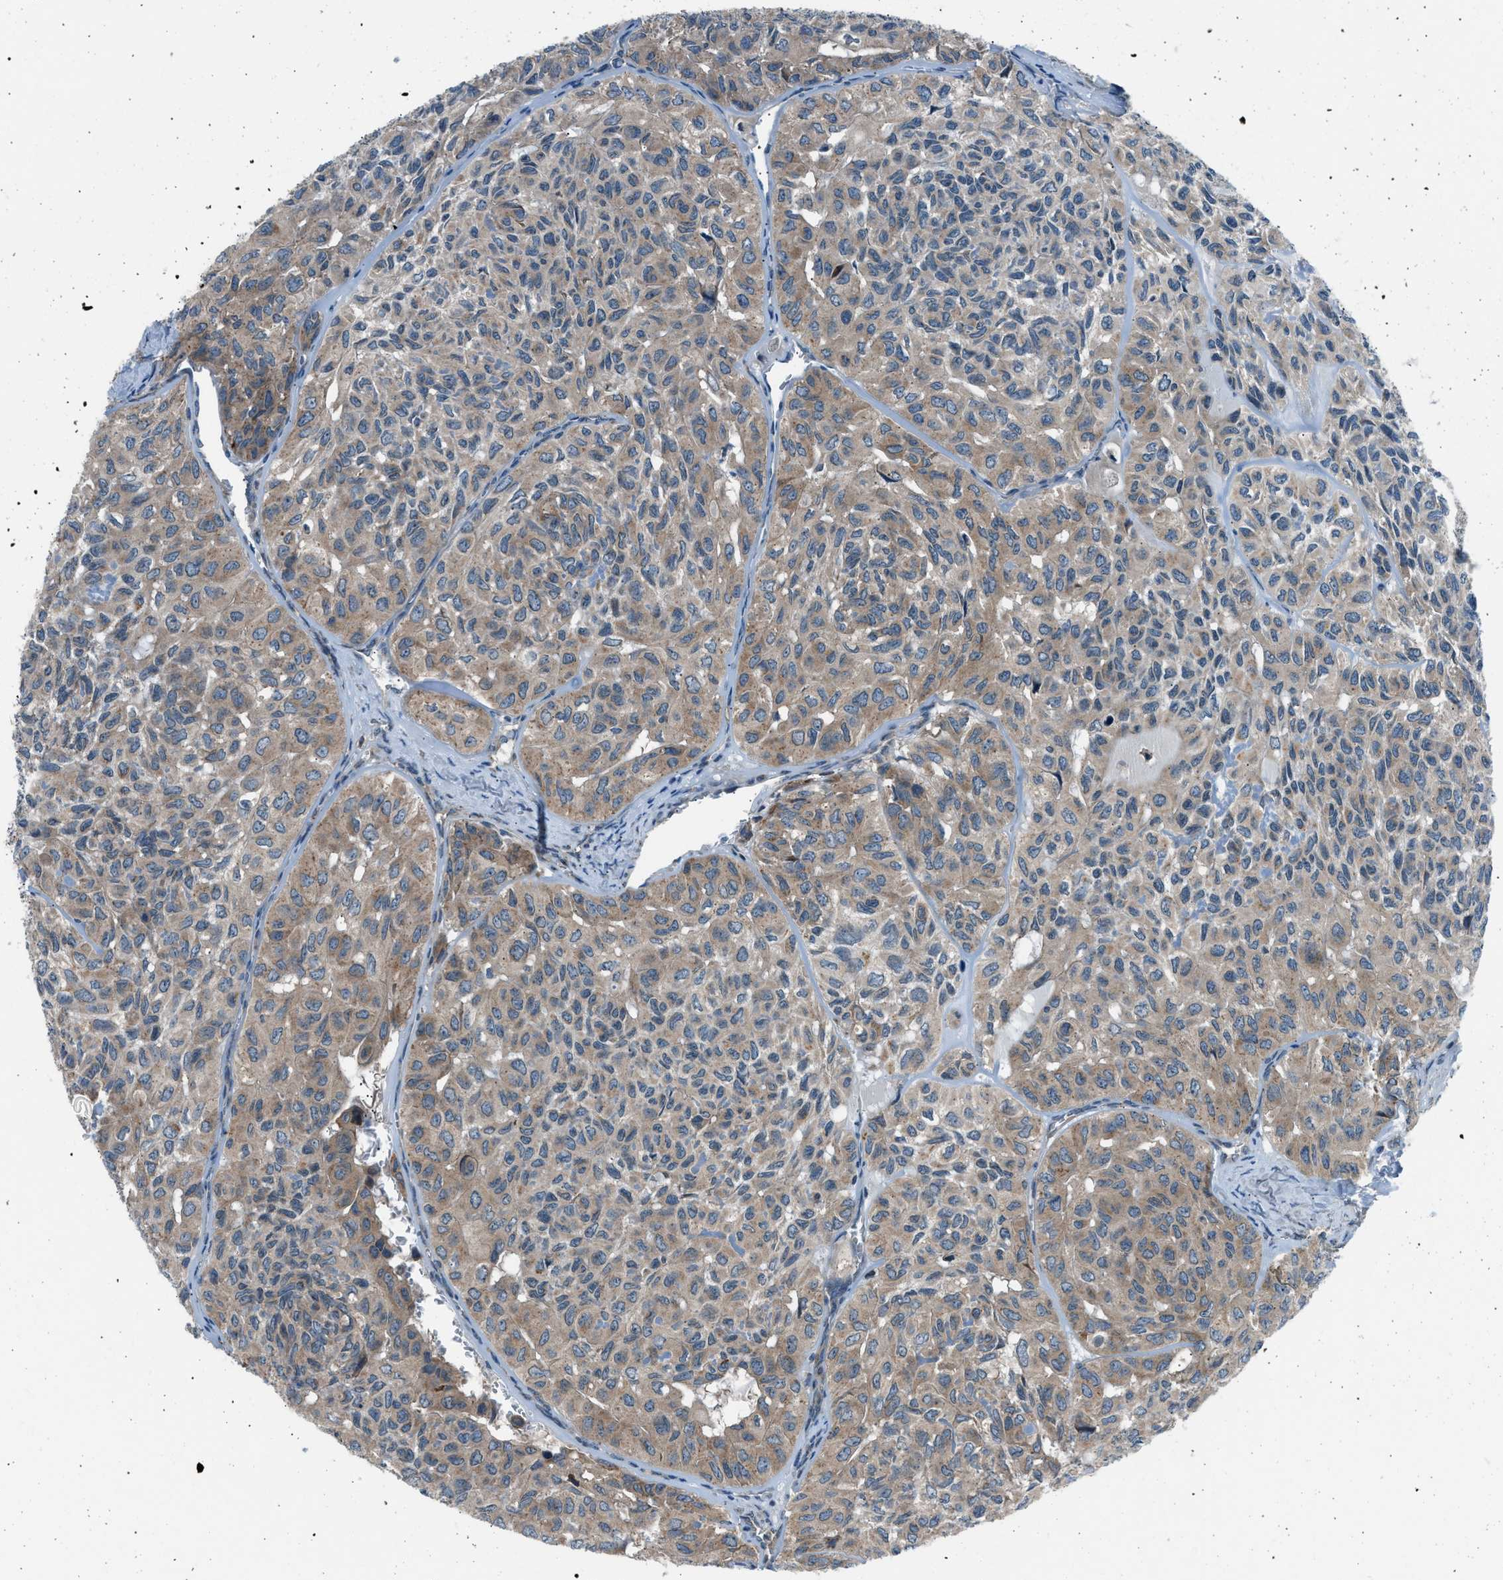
{"staining": {"intensity": "weak", "quantity": ">75%", "location": "cytoplasmic/membranous"}, "tissue": "head and neck cancer", "cell_type": "Tumor cells", "image_type": "cancer", "snomed": [{"axis": "morphology", "description": "Adenocarcinoma, NOS"}, {"axis": "topography", "description": "Salivary gland, NOS"}, {"axis": "topography", "description": "Head-Neck"}], "caption": "This is an image of immunohistochemistry staining of head and neck cancer, which shows weak staining in the cytoplasmic/membranous of tumor cells.", "gene": "EDARADD", "patient": {"sex": "female", "age": 76}}